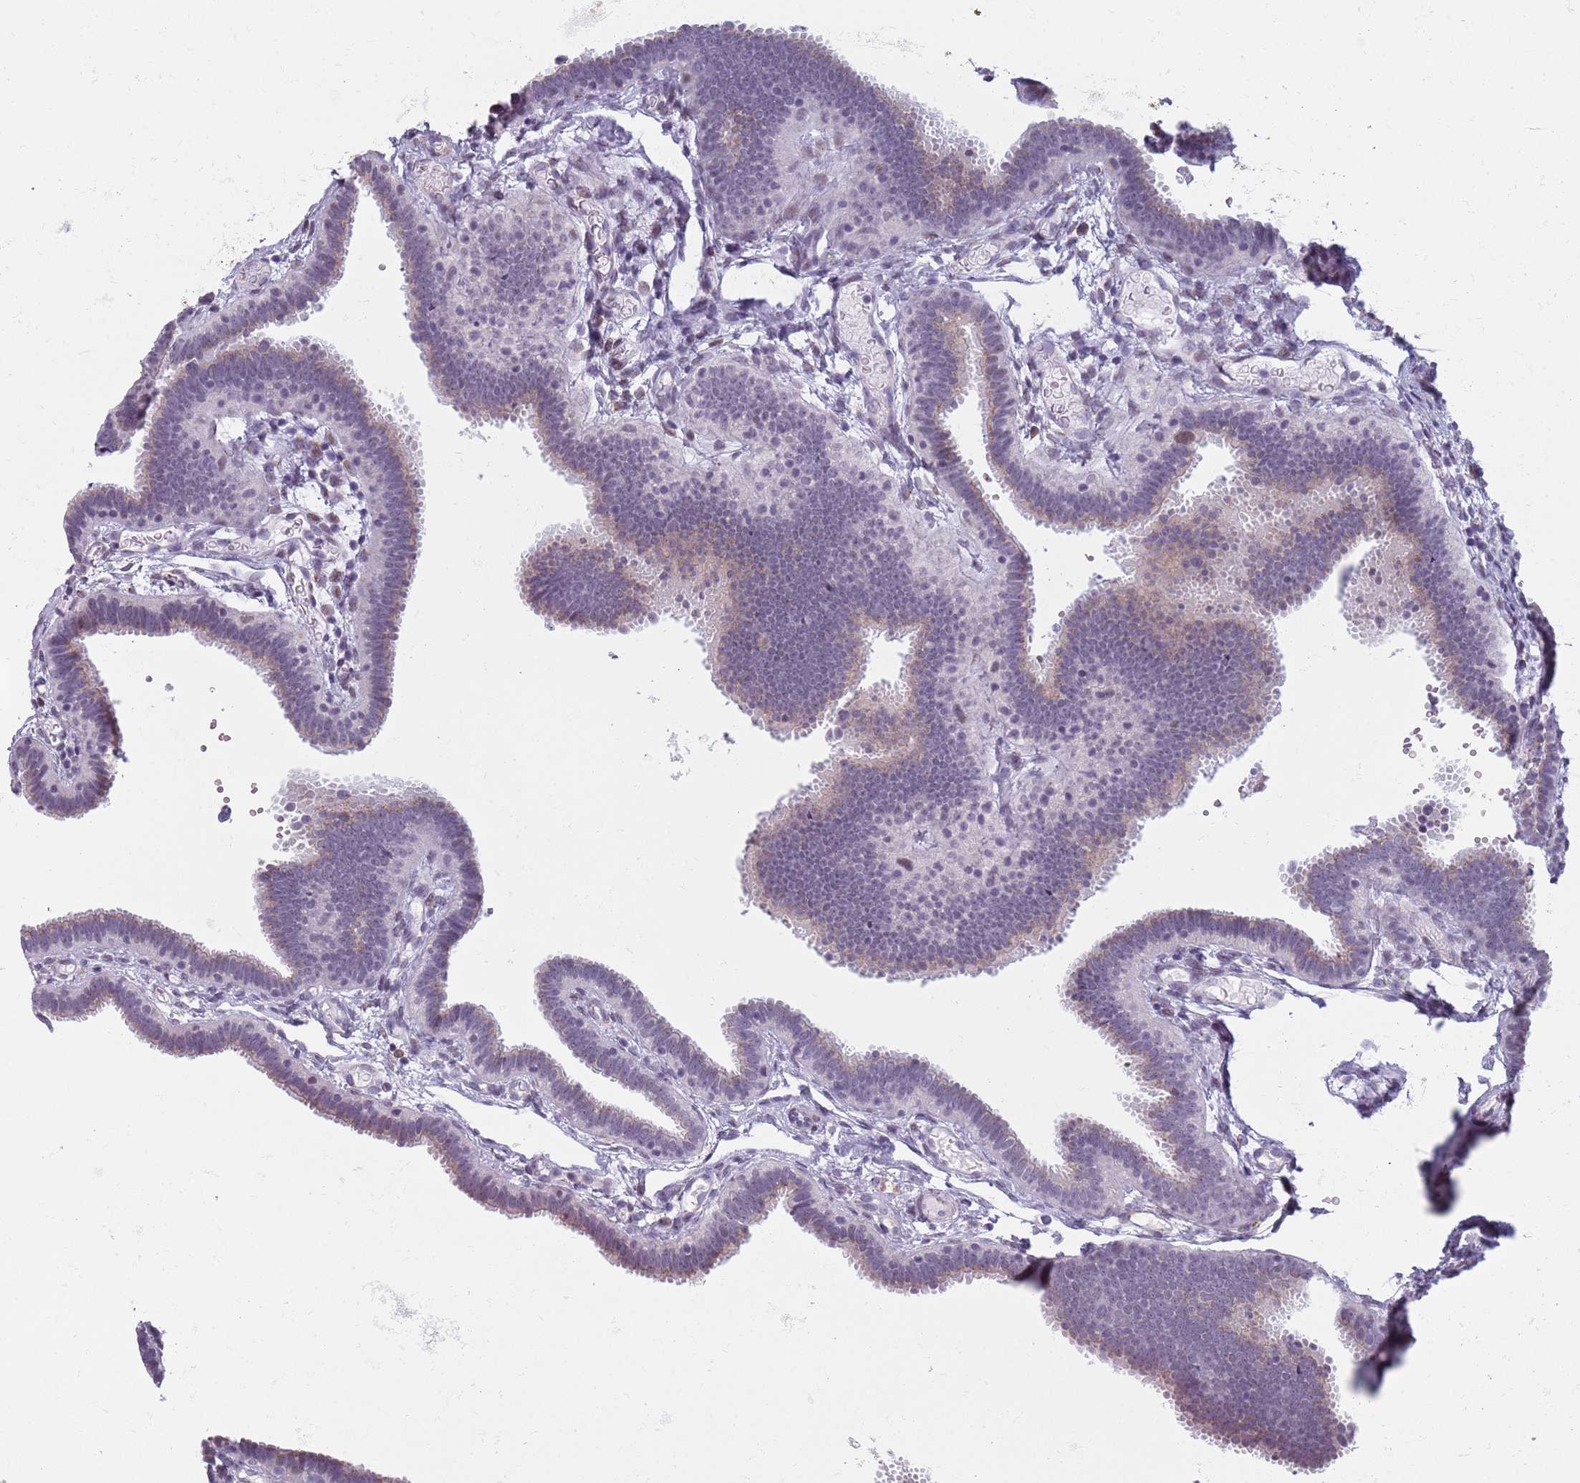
{"staining": {"intensity": "weak", "quantity": "<25%", "location": "cytoplasmic/membranous"}, "tissue": "fallopian tube", "cell_type": "Glandular cells", "image_type": "normal", "snomed": [{"axis": "morphology", "description": "Normal tissue, NOS"}, {"axis": "topography", "description": "Fallopian tube"}], "caption": "Photomicrograph shows no protein expression in glandular cells of unremarkable fallopian tube. (Immunohistochemistry, brightfield microscopy, high magnification).", "gene": "ZKSCAN2", "patient": {"sex": "female", "age": 37}}